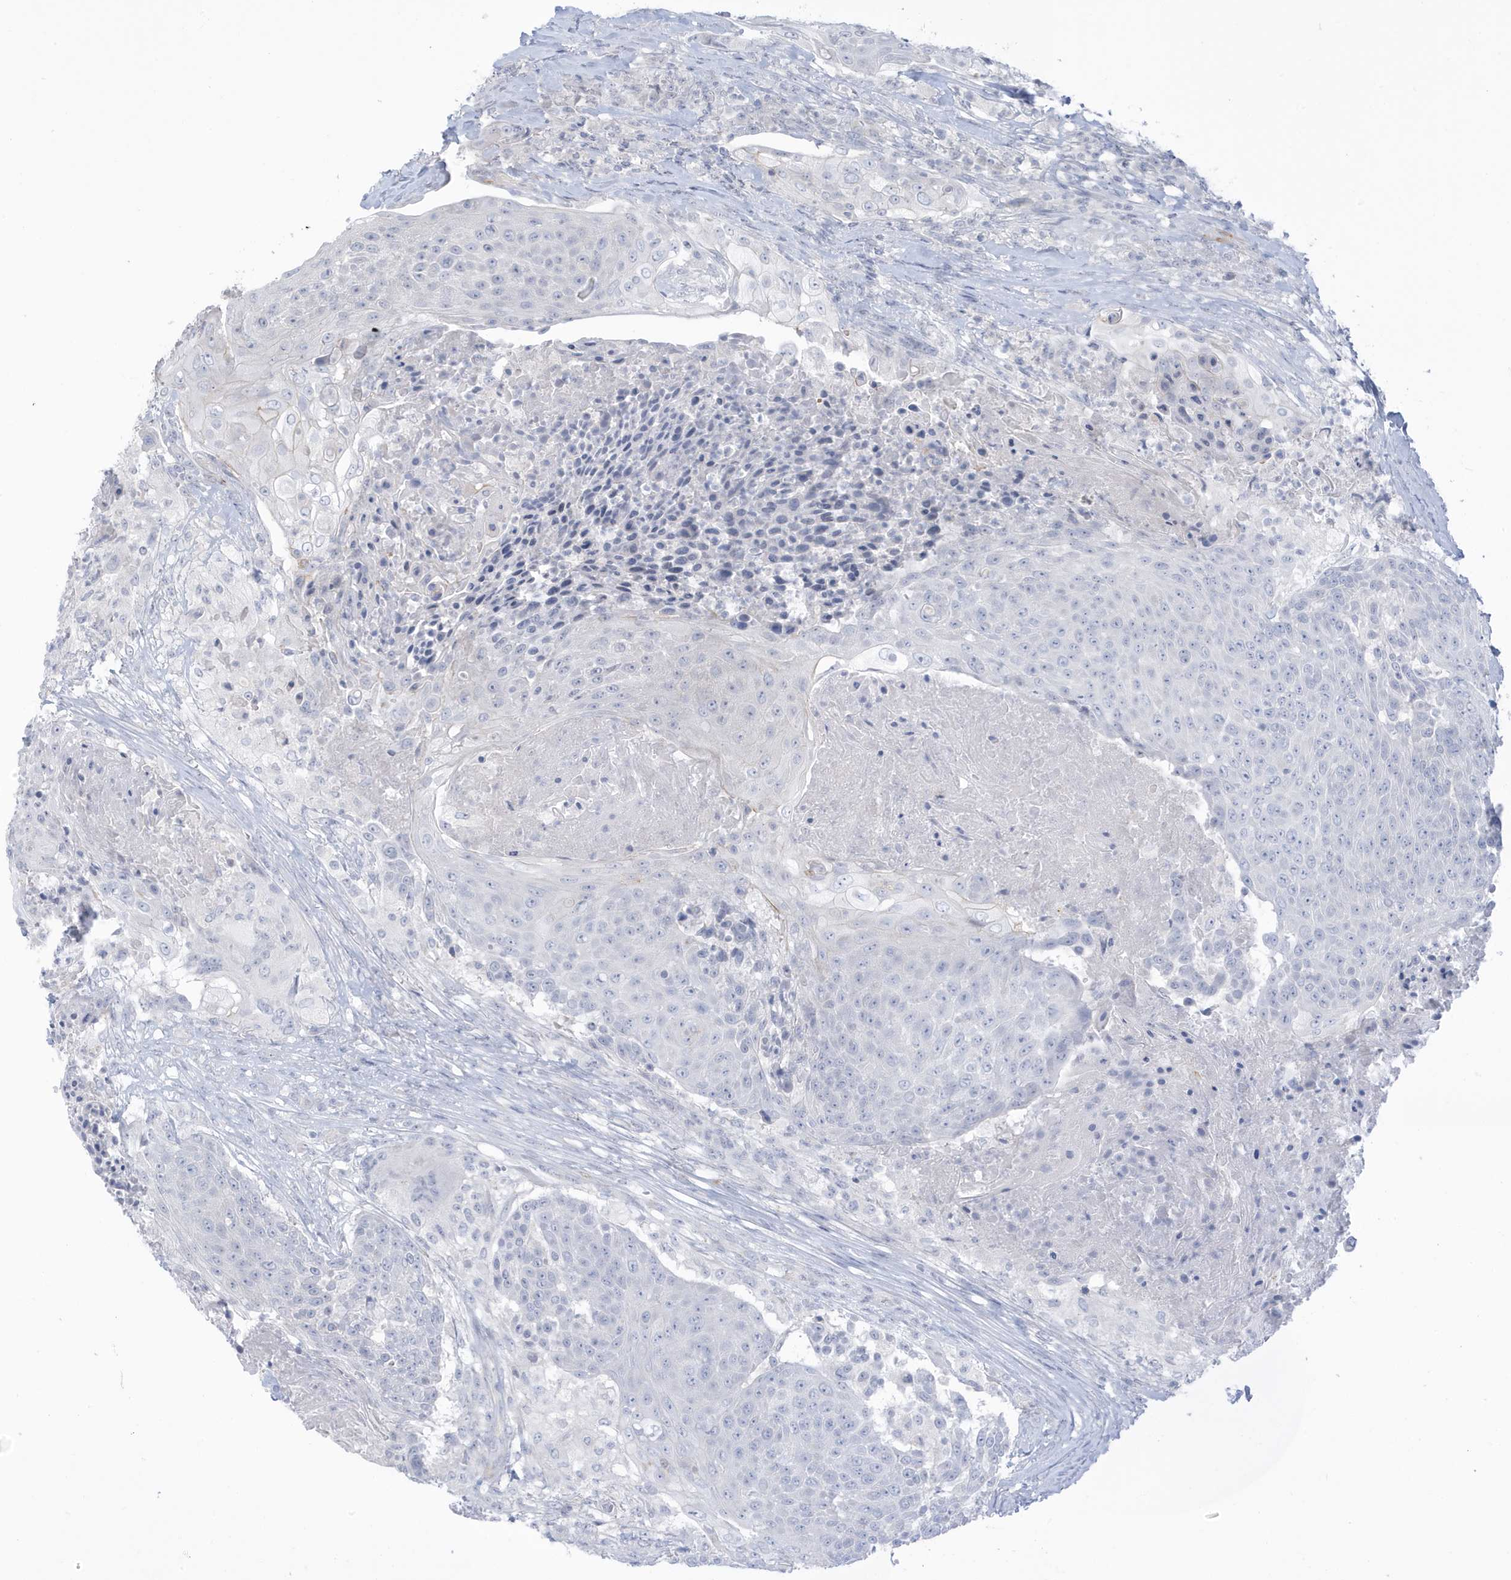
{"staining": {"intensity": "negative", "quantity": "none", "location": "none"}, "tissue": "urothelial cancer", "cell_type": "Tumor cells", "image_type": "cancer", "snomed": [{"axis": "morphology", "description": "Urothelial carcinoma, High grade"}, {"axis": "topography", "description": "Urinary bladder"}], "caption": "This is an IHC photomicrograph of human urothelial cancer. There is no positivity in tumor cells.", "gene": "PERM1", "patient": {"sex": "female", "age": 63}}